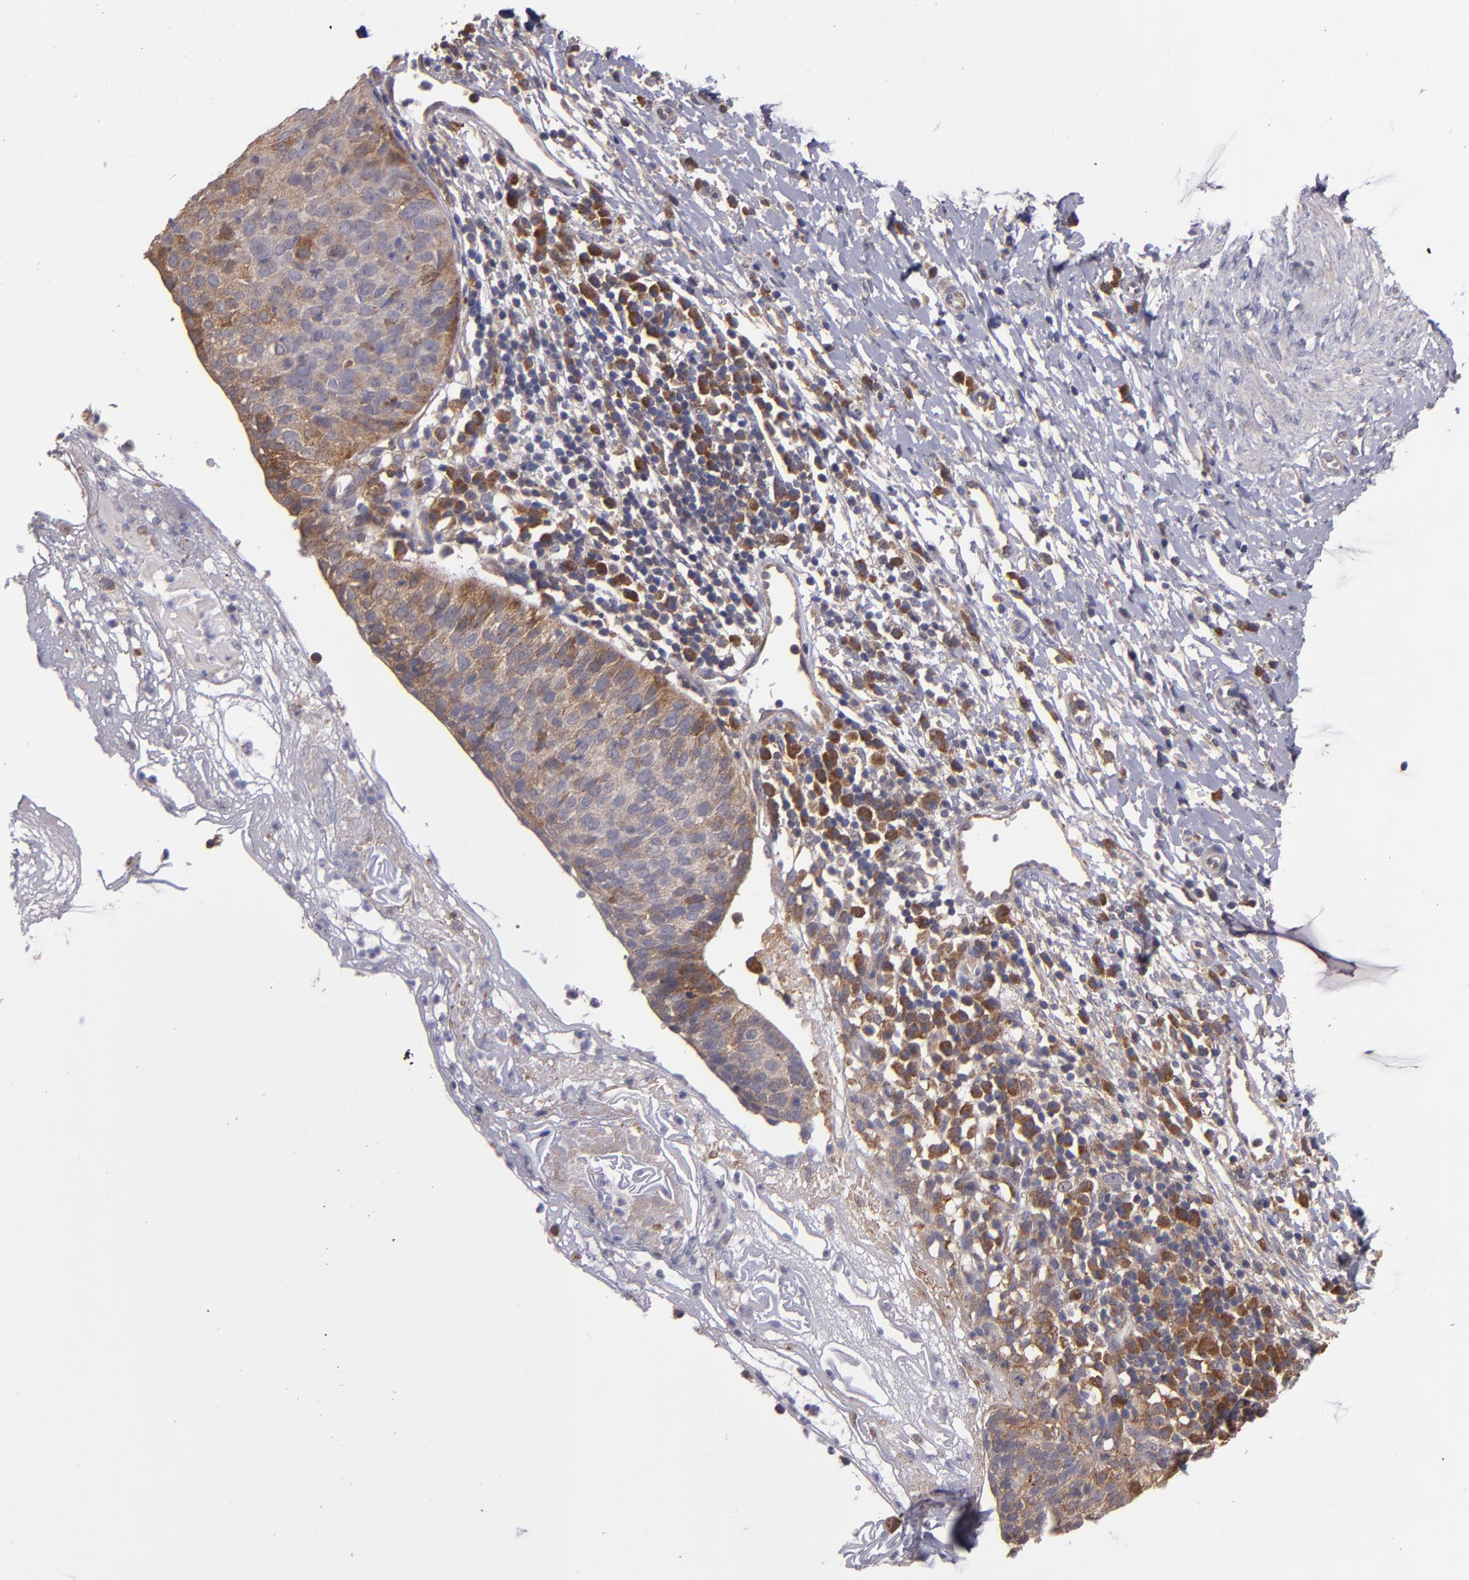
{"staining": {"intensity": "weak", "quantity": ">75%", "location": "cytoplasmic/membranous"}, "tissue": "cervical cancer", "cell_type": "Tumor cells", "image_type": "cancer", "snomed": [{"axis": "morphology", "description": "Normal tissue, NOS"}, {"axis": "morphology", "description": "Squamous cell carcinoma, NOS"}, {"axis": "topography", "description": "Cervix"}], "caption": "Weak cytoplasmic/membranous protein expression is appreciated in about >75% of tumor cells in cervical squamous cell carcinoma. Immunohistochemistry stains the protein in brown and the nuclei are stained blue.", "gene": "IFIH1", "patient": {"sex": "female", "age": 39}}